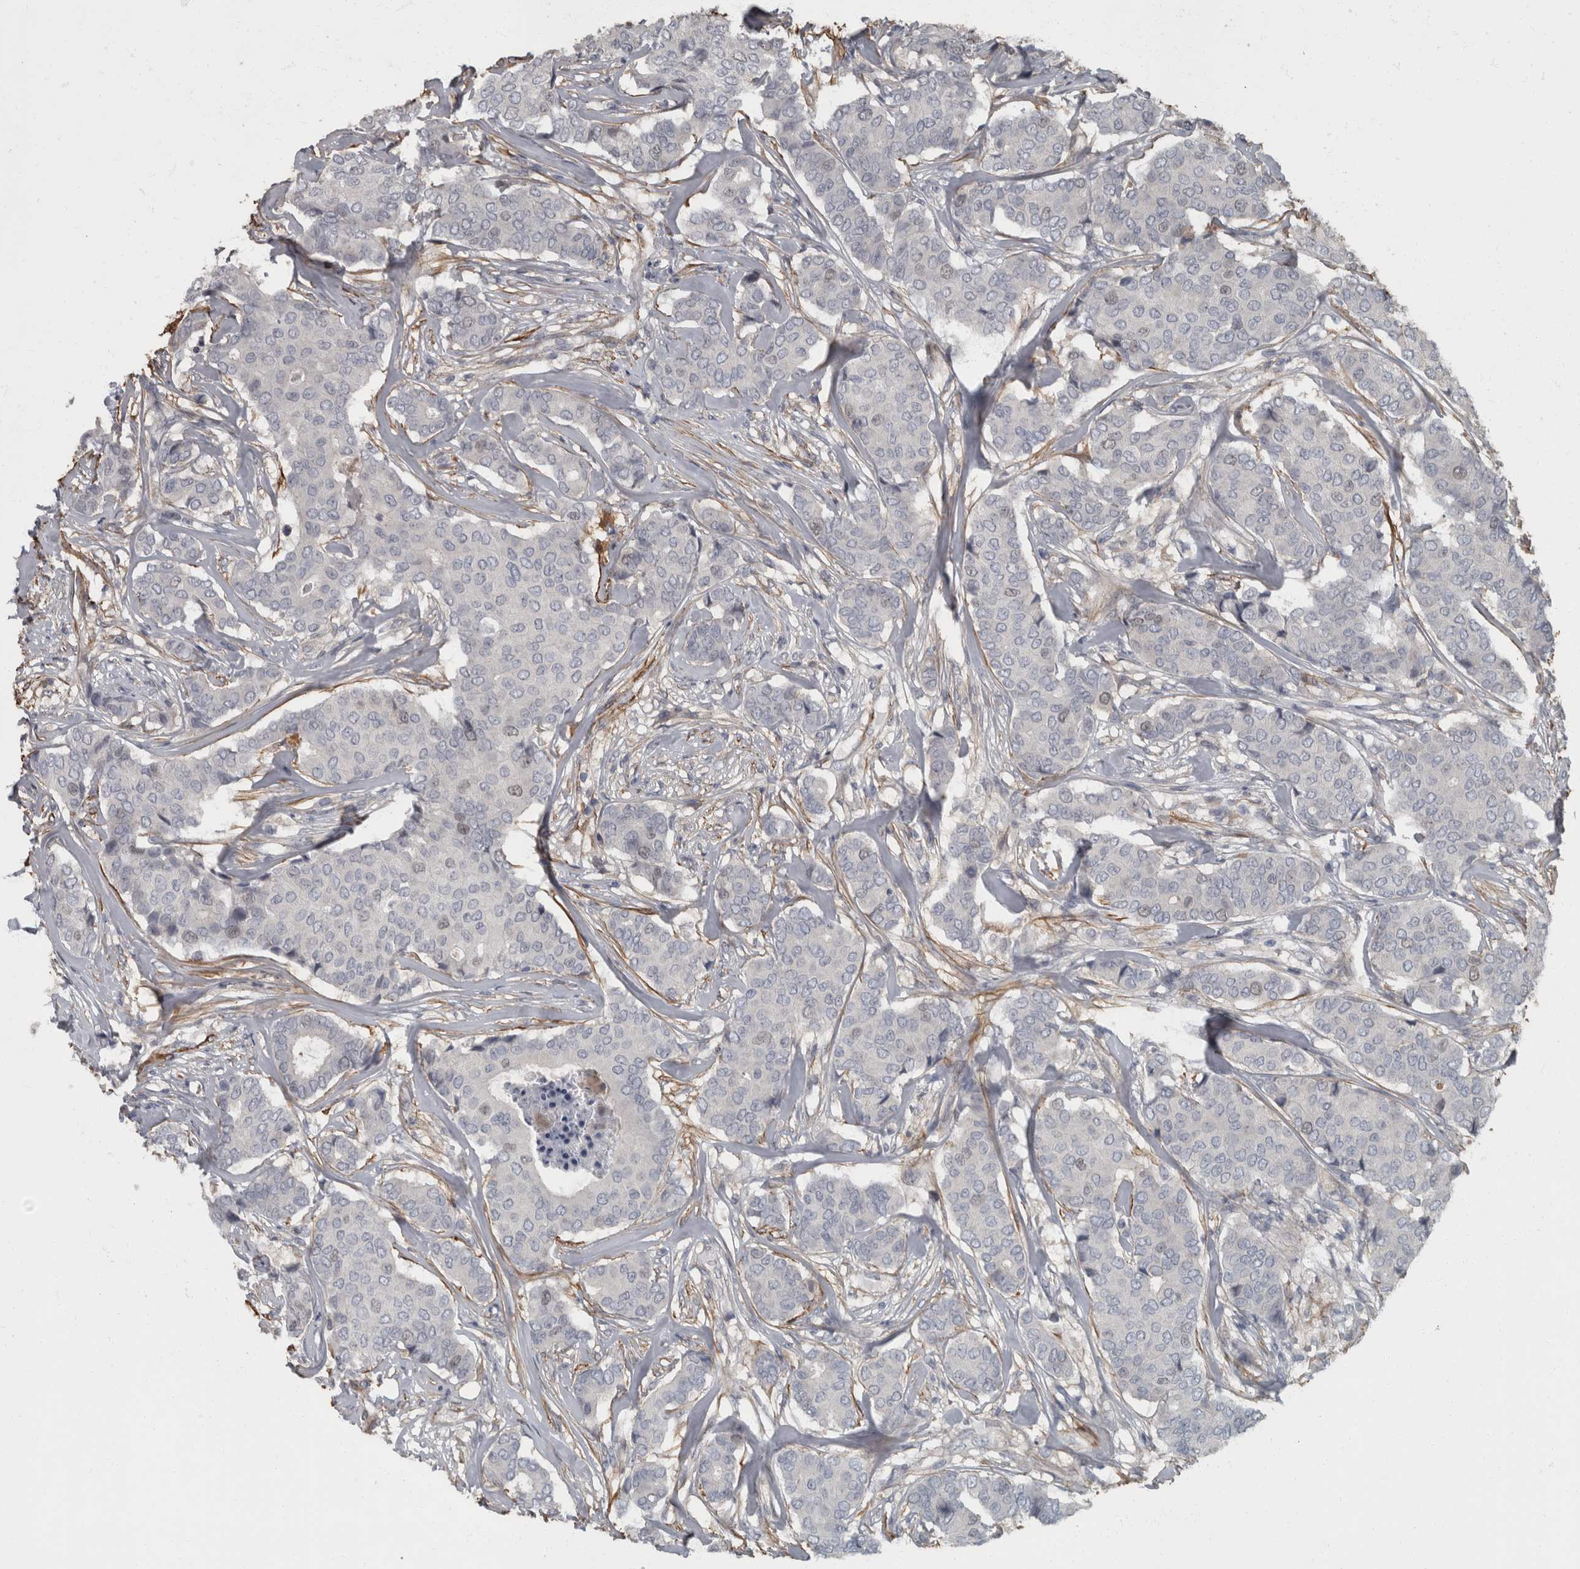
{"staining": {"intensity": "negative", "quantity": "none", "location": "none"}, "tissue": "breast cancer", "cell_type": "Tumor cells", "image_type": "cancer", "snomed": [{"axis": "morphology", "description": "Duct carcinoma"}, {"axis": "topography", "description": "Breast"}], "caption": "Breast cancer was stained to show a protein in brown. There is no significant staining in tumor cells.", "gene": "MASTL", "patient": {"sex": "female", "age": 75}}